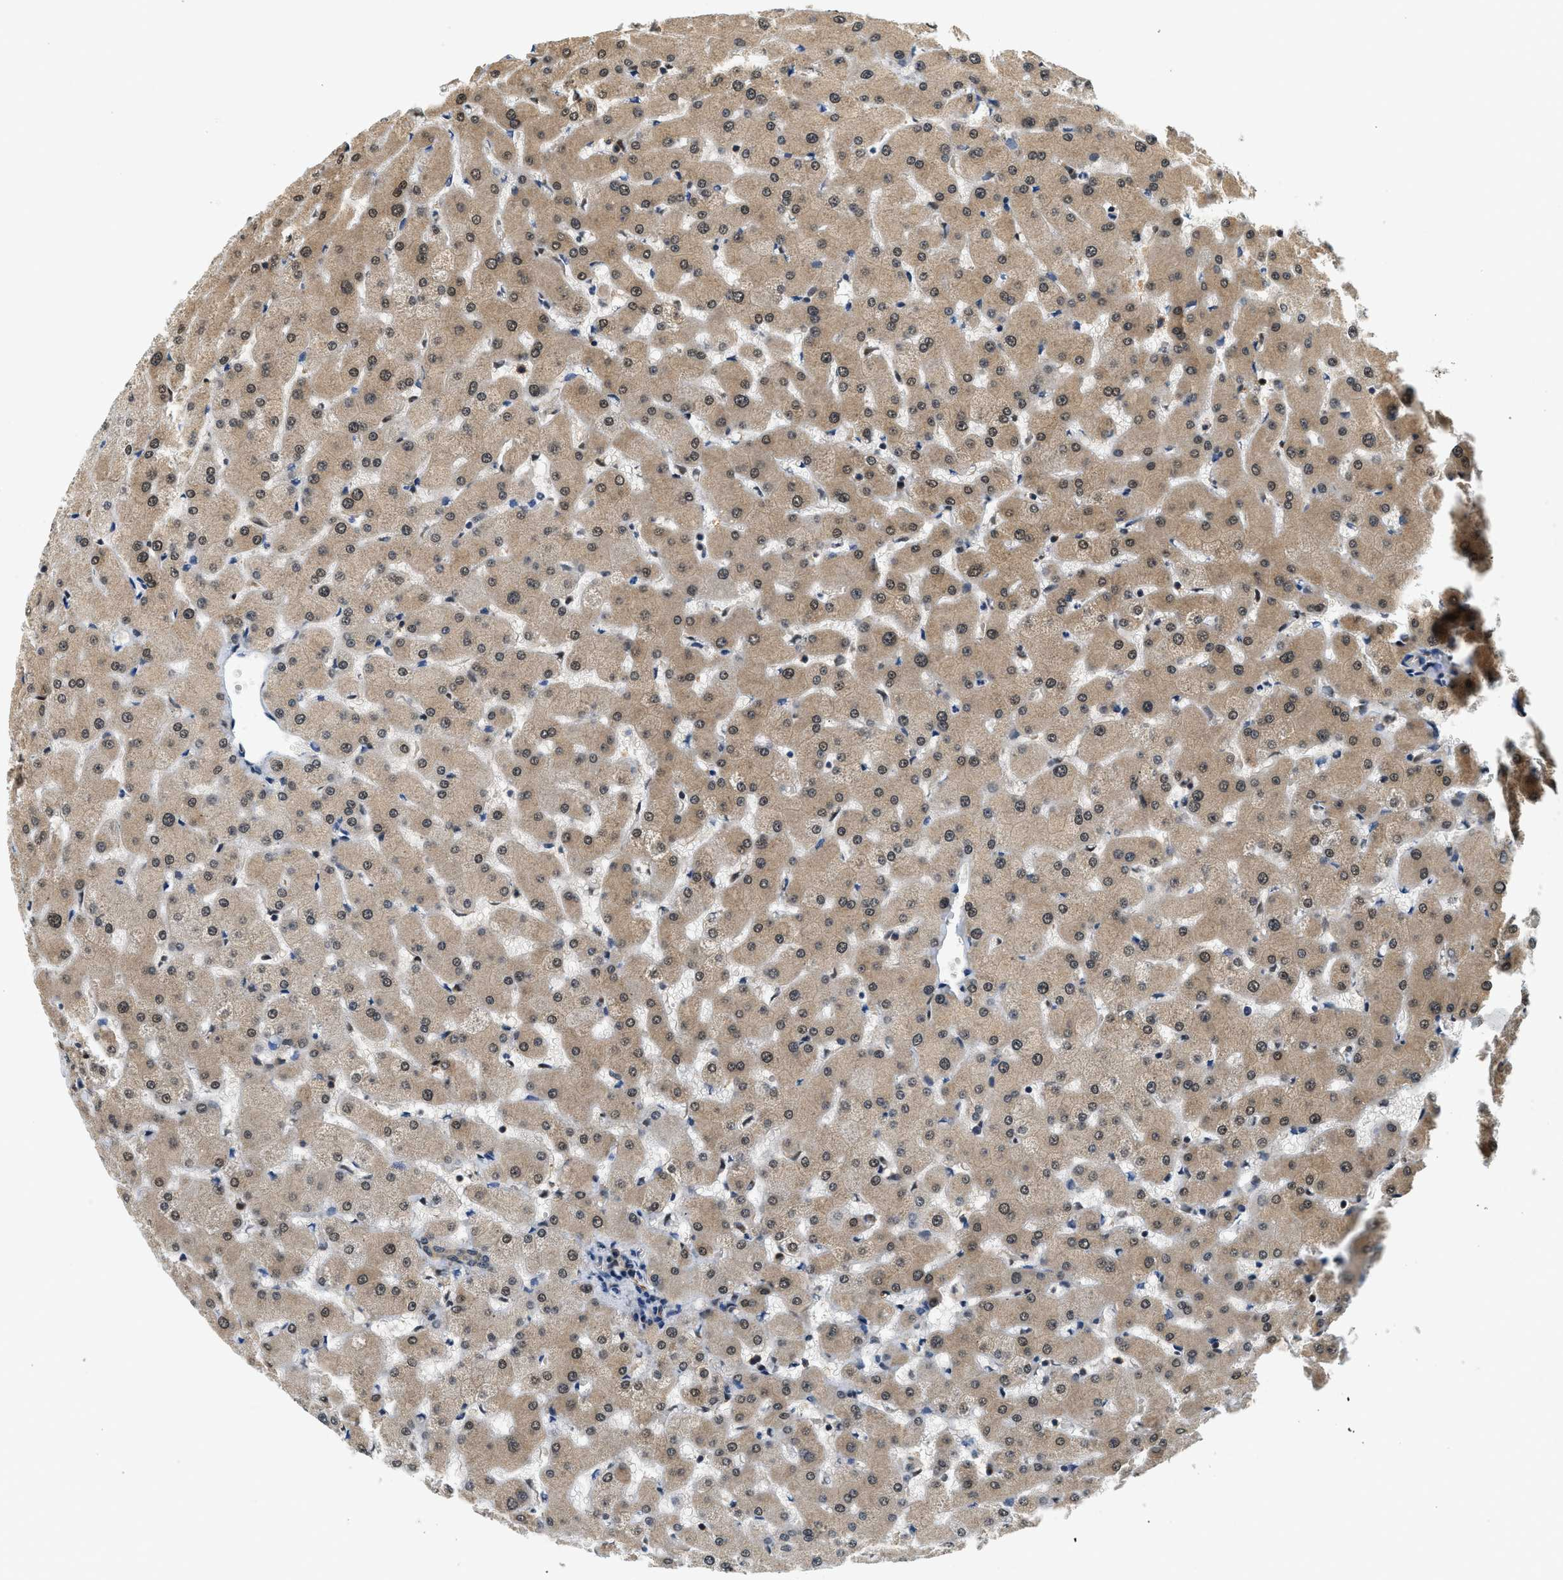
{"staining": {"intensity": "weak", "quantity": ">75%", "location": "cytoplasmic/membranous"}, "tissue": "liver", "cell_type": "Cholangiocytes", "image_type": "normal", "snomed": [{"axis": "morphology", "description": "Normal tissue, NOS"}, {"axis": "topography", "description": "Liver"}], "caption": "Immunohistochemical staining of benign liver demonstrates weak cytoplasmic/membranous protein staining in approximately >75% of cholangiocytes. (DAB (3,3'-diaminobenzidine) = brown stain, brightfield microscopy at high magnification).", "gene": "PSMD3", "patient": {"sex": "female", "age": 63}}